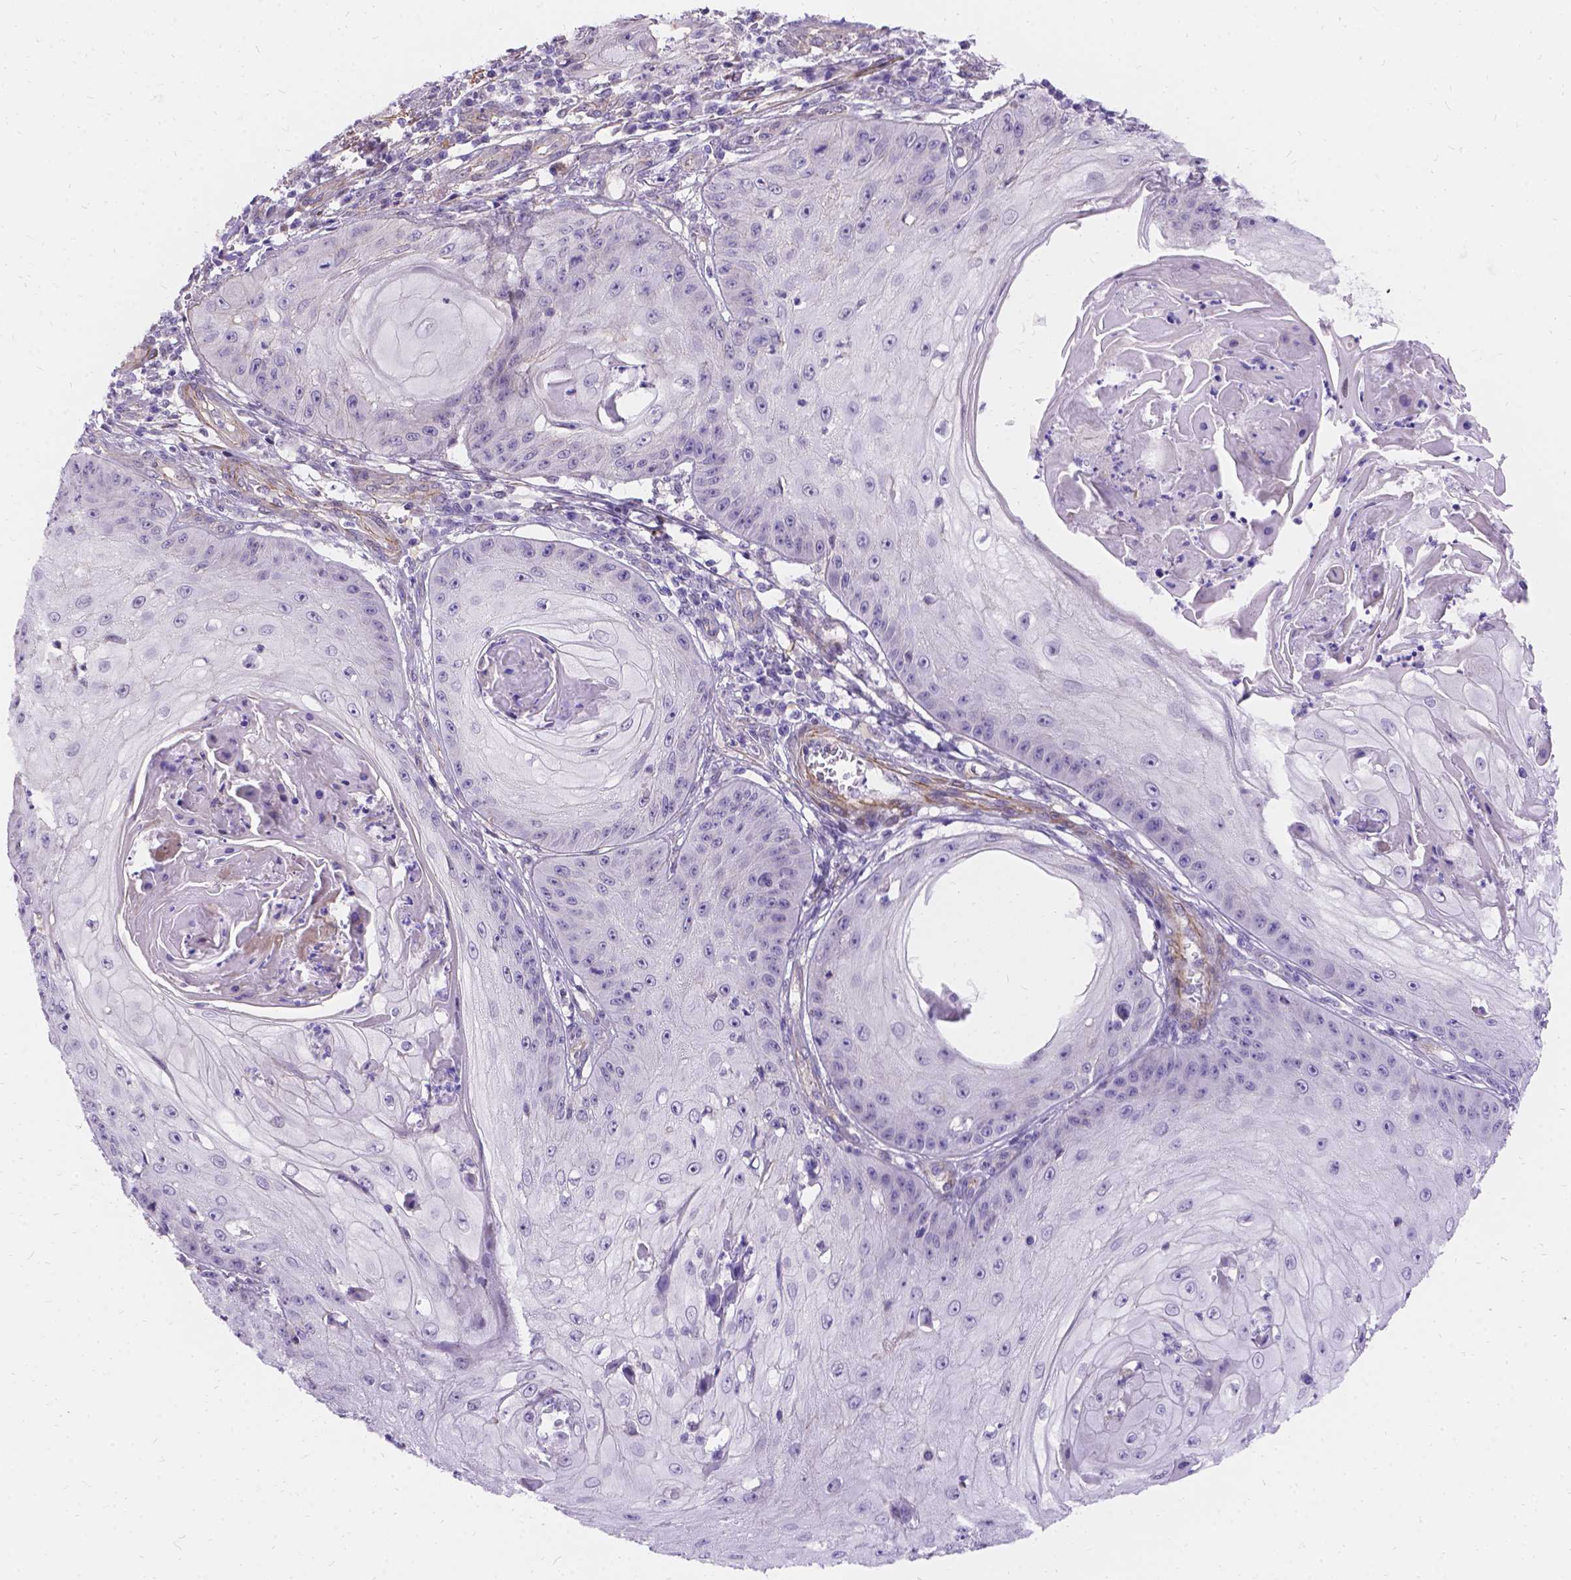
{"staining": {"intensity": "negative", "quantity": "none", "location": "none"}, "tissue": "skin cancer", "cell_type": "Tumor cells", "image_type": "cancer", "snomed": [{"axis": "morphology", "description": "Squamous cell carcinoma, NOS"}, {"axis": "topography", "description": "Skin"}], "caption": "The immunohistochemistry histopathology image has no significant expression in tumor cells of skin cancer (squamous cell carcinoma) tissue.", "gene": "PALS1", "patient": {"sex": "male", "age": 70}}